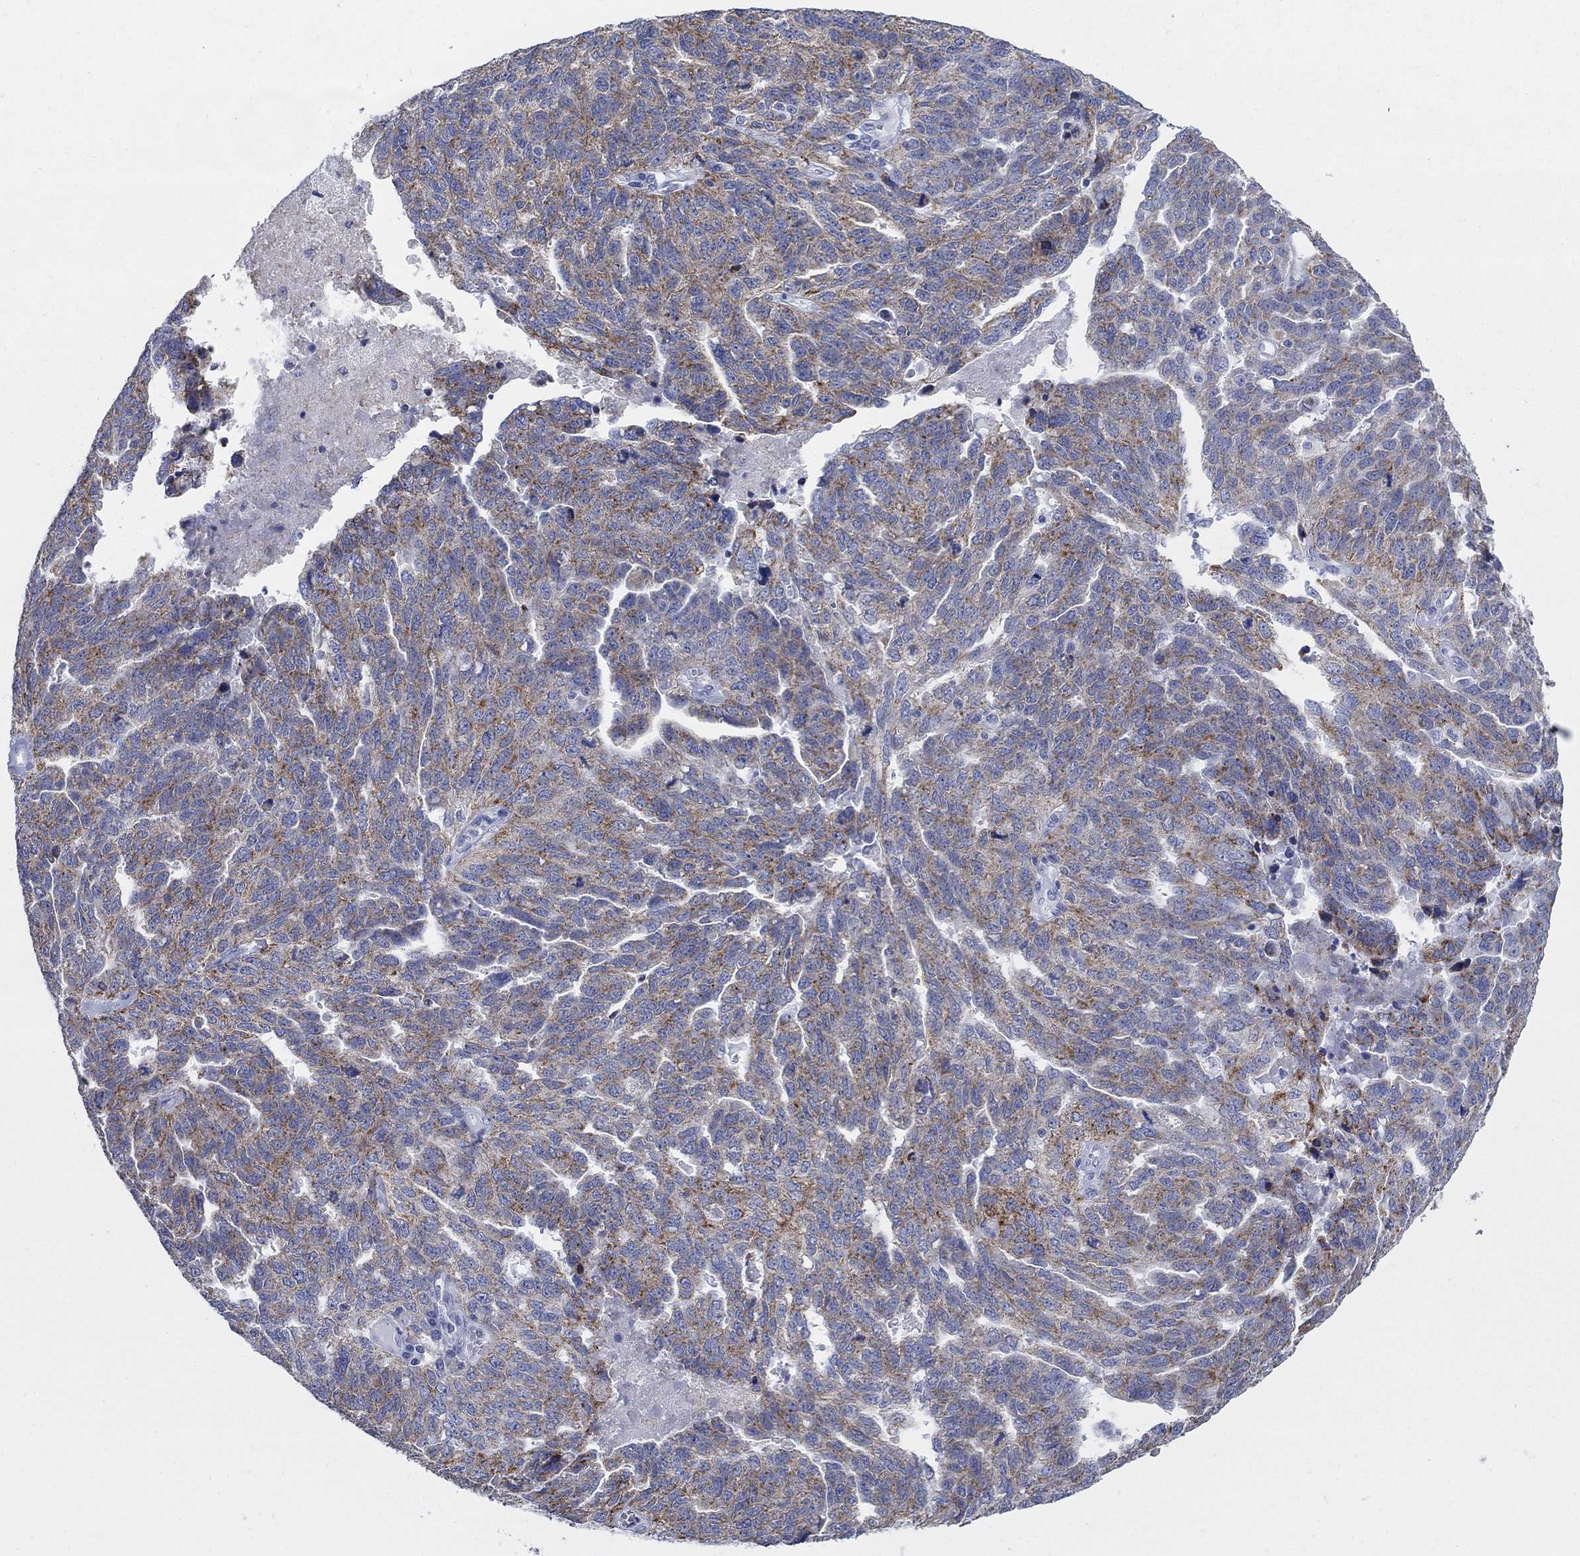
{"staining": {"intensity": "moderate", "quantity": ">75%", "location": "cytoplasmic/membranous"}, "tissue": "ovarian cancer", "cell_type": "Tumor cells", "image_type": "cancer", "snomed": [{"axis": "morphology", "description": "Cystadenocarcinoma, serous, NOS"}, {"axis": "topography", "description": "Ovary"}], "caption": "Moderate cytoplasmic/membranous staining is identified in about >75% of tumor cells in ovarian cancer (serous cystadenocarcinoma). (brown staining indicates protein expression, while blue staining denotes nuclei).", "gene": "SCCPDH", "patient": {"sex": "female", "age": 71}}